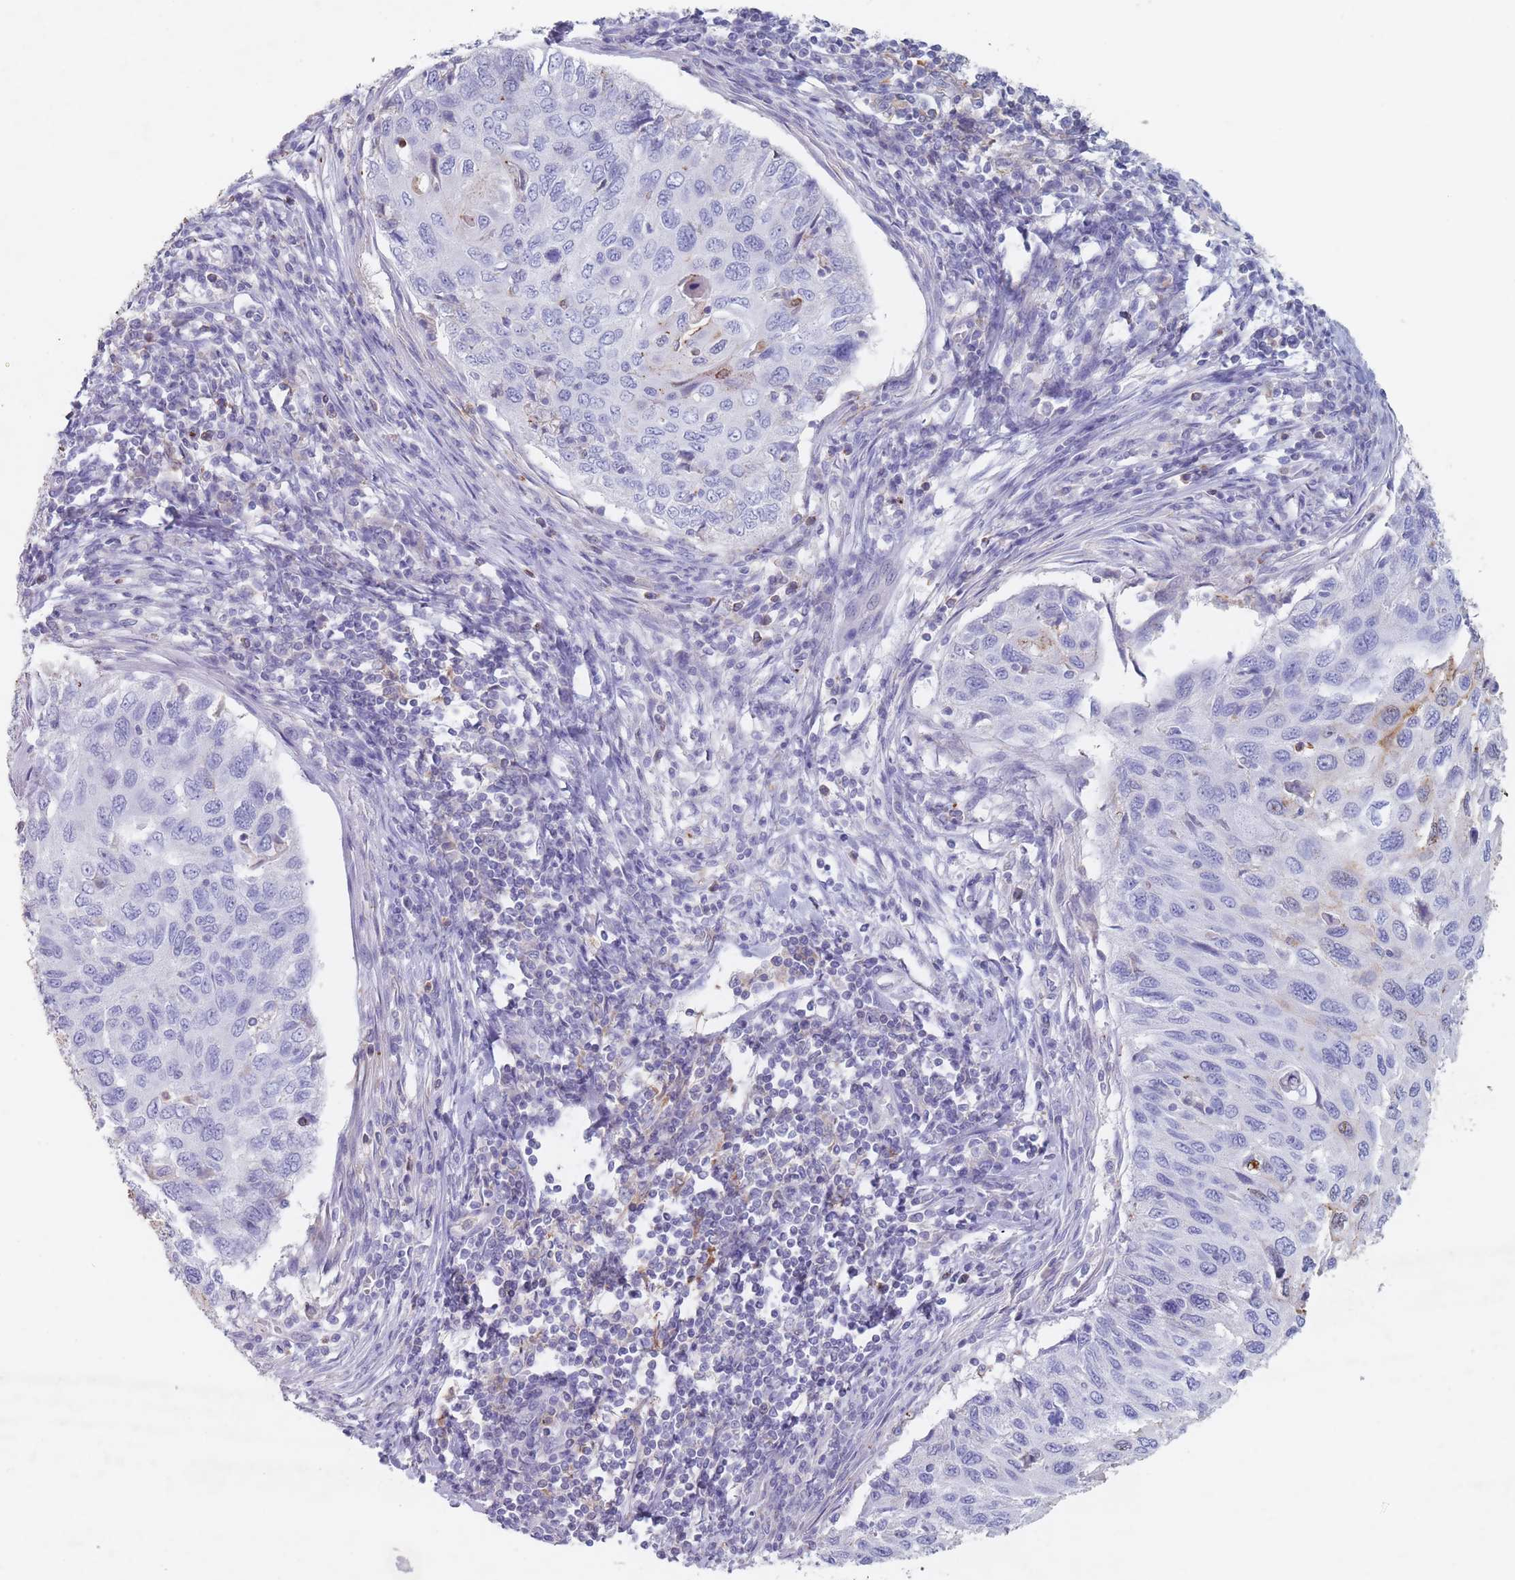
{"staining": {"intensity": "moderate", "quantity": "<25%", "location": "cytoplasmic/membranous"}, "tissue": "cervical cancer", "cell_type": "Tumor cells", "image_type": "cancer", "snomed": [{"axis": "morphology", "description": "Squamous cell carcinoma, NOS"}, {"axis": "topography", "description": "Cervix"}], "caption": "Immunohistochemical staining of human squamous cell carcinoma (cervical) demonstrates moderate cytoplasmic/membranous protein expression in approximately <25% of tumor cells. (Brightfield microscopy of DAB IHC at high magnification).", "gene": "ATP1A3", "patient": {"sex": "female", "age": 70}}